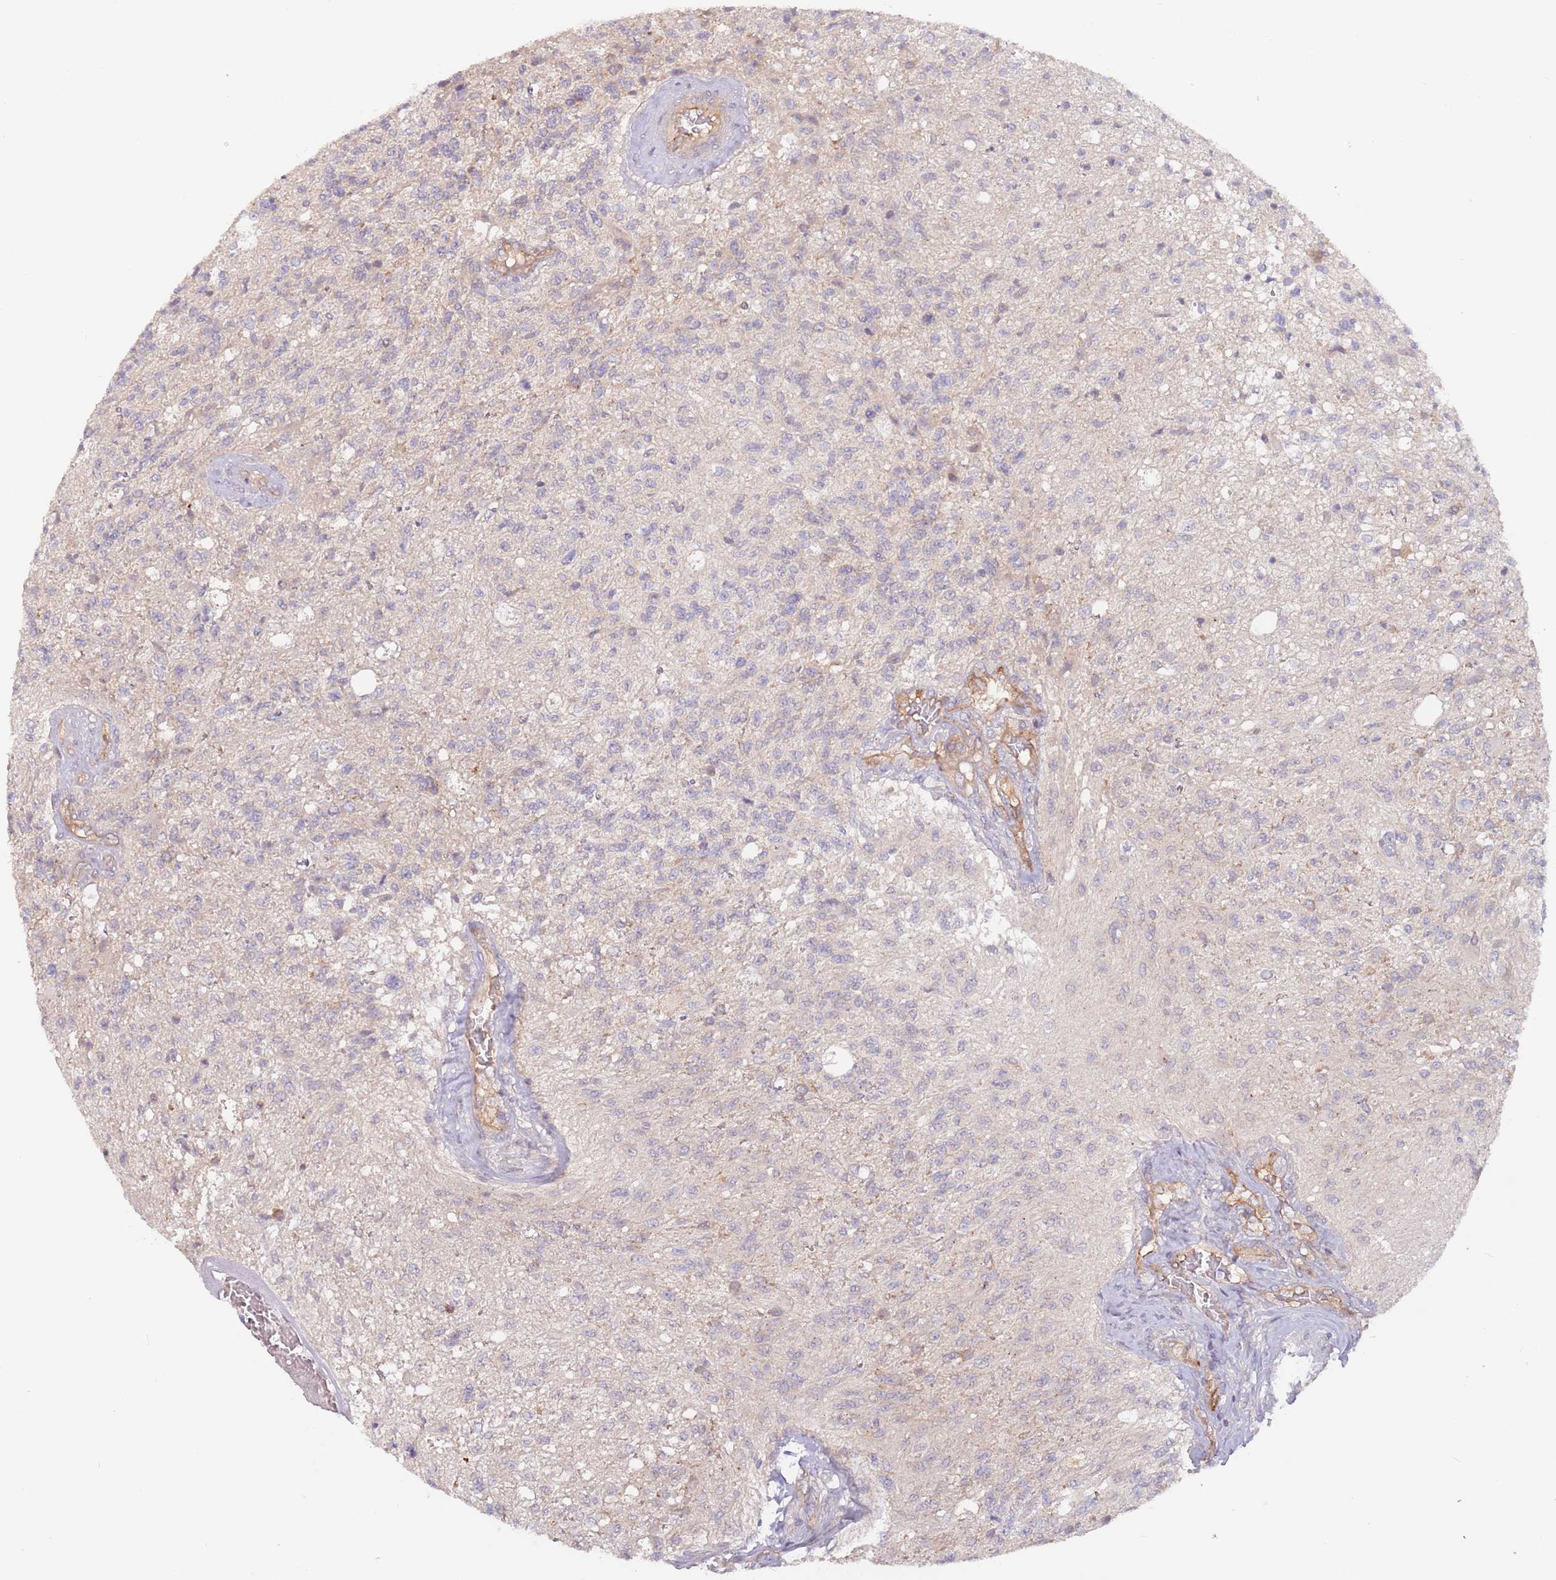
{"staining": {"intensity": "negative", "quantity": "none", "location": "none"}, "tissue": "glioma", "cell_type": "Tumor cells", "image_type": "cancer", "snomed": [{"axis": "morphology", "description": "Glioma, malignant, High grade"}, {"axis": "topography", "description": "Brain"}], "caption": "An image of human glioma is negative for staining in tumor cells.", "gene": "SAV1", "patient": {"sex": "male", "age": 56}}